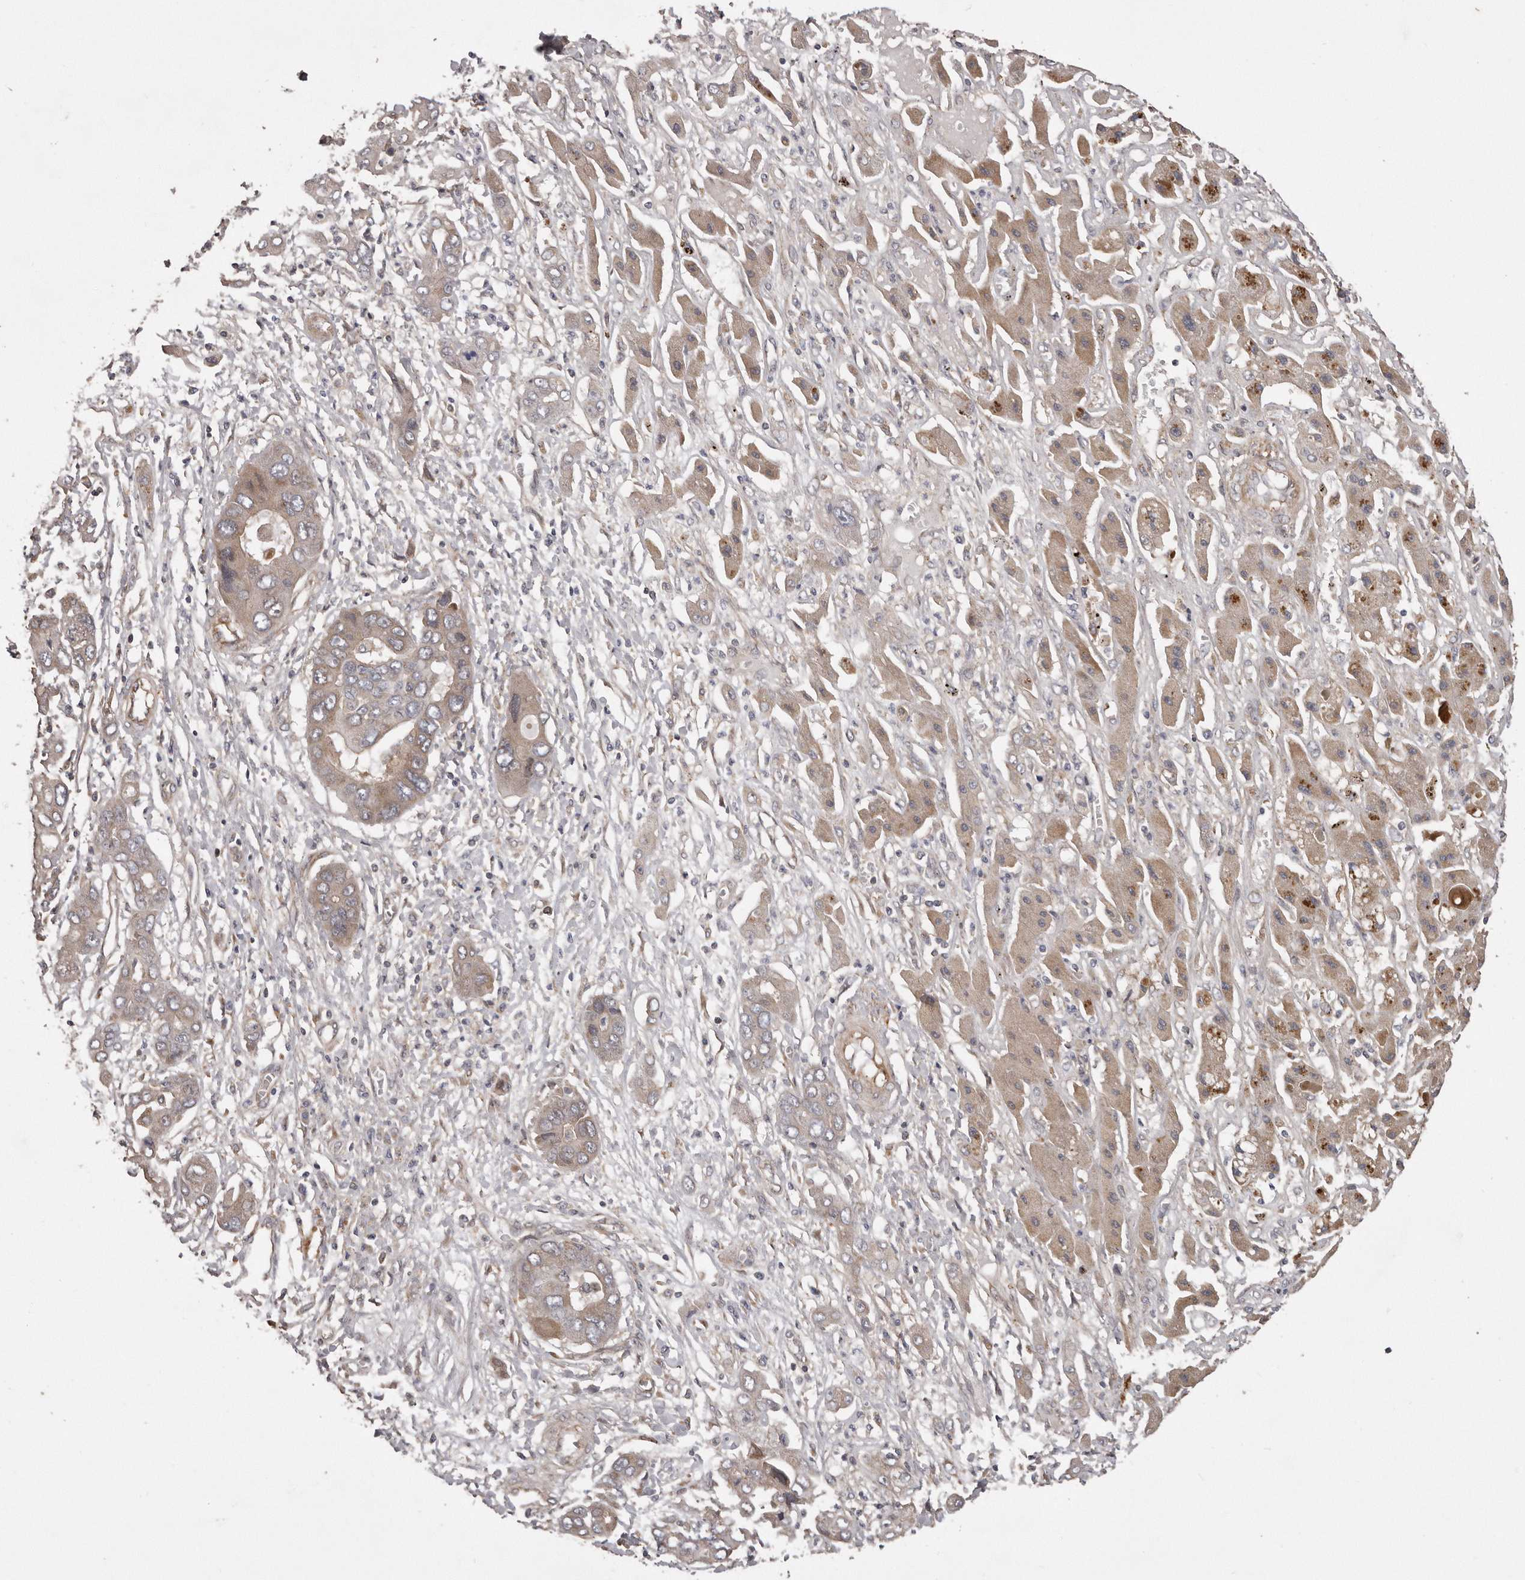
{"staining": {"intensity": "weak", "quantity": "<25%", "location": "cytoplasmic/membranous"}, "tissue": "liver cancer", "cell_type": "Tumor cells", "image_type": "cancer", "snomed": [{"axis": "morphology", "description": "Cholangiocarcinoma"}, {"axis": "topography", "description": "Liver"}], "caption": "This micrograph is of cholangiocarcinoma (liver) stained with IHC to label a protein in brown with the nuclei are counter-stained blue. There is no expression in tumor cells.", "gene": "ARMCX1", "patient": {"sex": "male", "age": 67}}